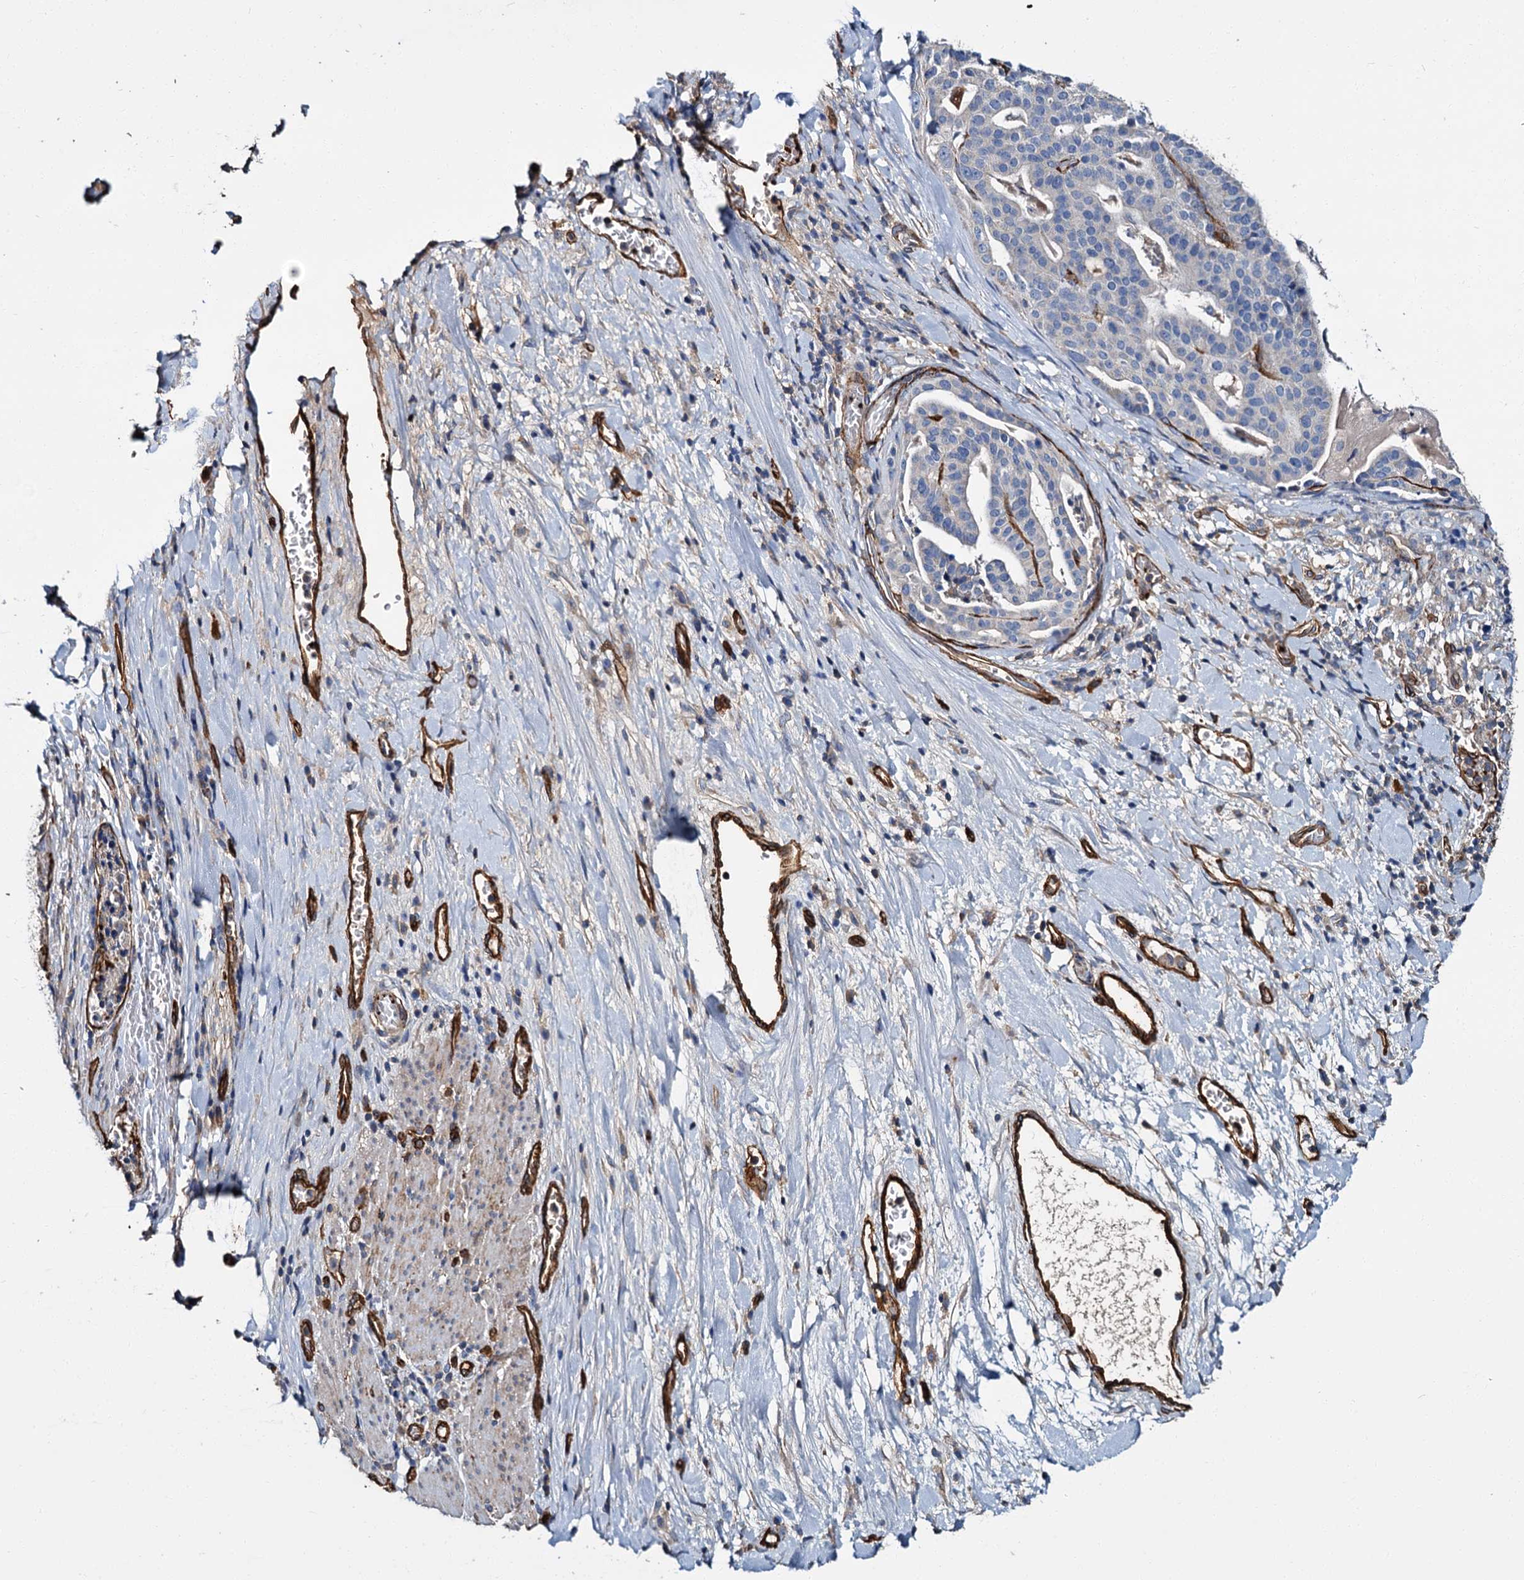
{"staining": {"intensity": "negative", "quantity": "none", "location": "none"}, "tissue": "stomach cancer", "cell_type": "Tumor cells", "image_type": "cancer", "snomed": [{"axis": "morphology", "description": "Adenocarcinoma, NOS"}, {"axis": "topography", "description": "Stomach"}], "caption": "The photomicrograph reveals no significant positivity in tumor cells of stomach adenocarcinoma.", "gene": "CACNA1C", "patient": {"sex": "male", "age": 48}}